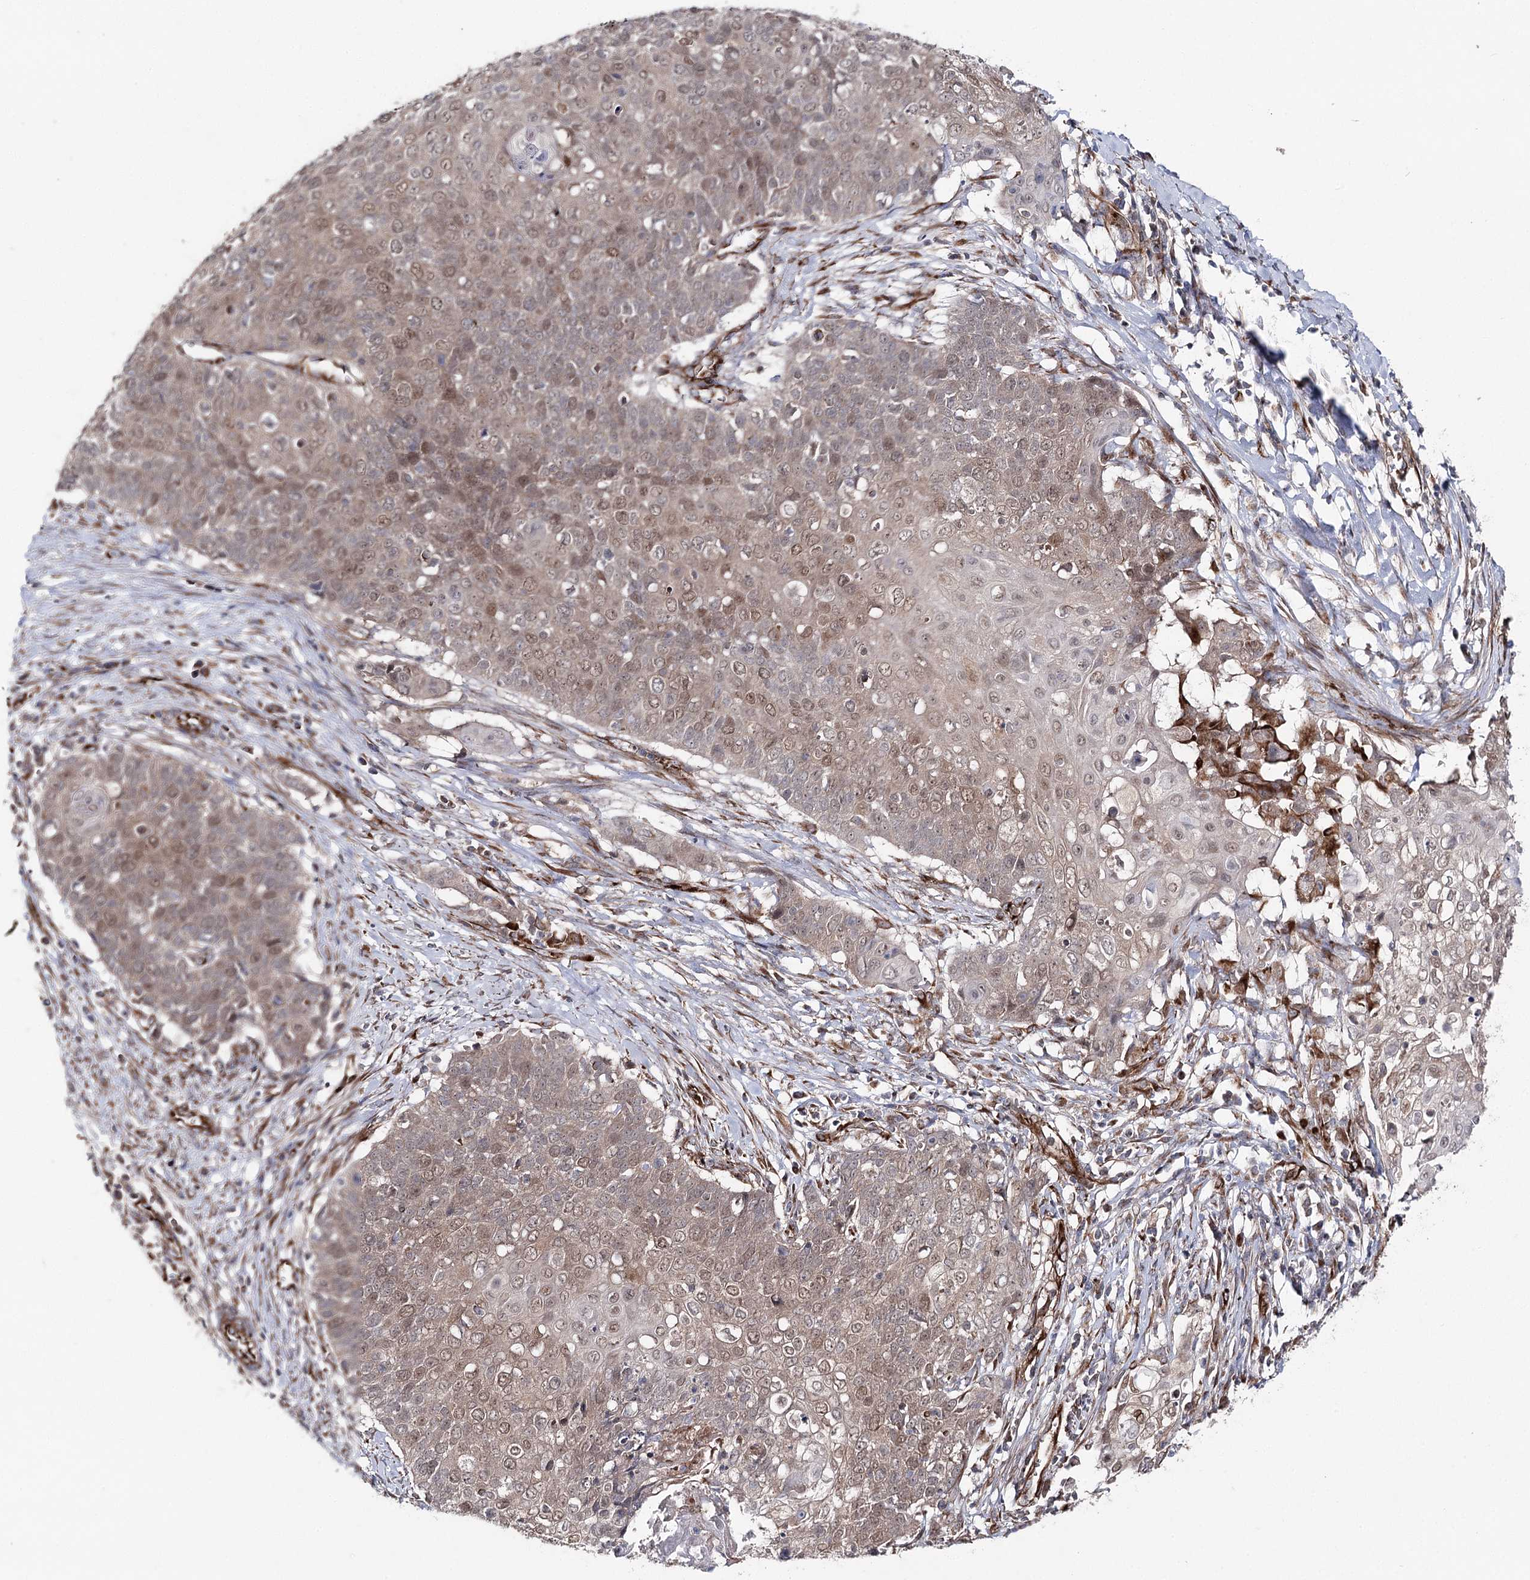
{"staining": {"intensity": "moderate", "quantity": ">75%", "location": "nuclear"}, "tissue": "cervical cancer", "cell_type": "Tumor cells", "image_type": "cancer", "snomed": [{"axis": "morphology", "description": "Squamous cell carcinoma, NOS"}, {"axis": "topography", "description": "Cervix"}], "caption": "Protein staining exhibits moderate nuclear expression in approximately >75% of tumor cells in cervical squamous cell carcinoma.", "gene": "MIB1", "patient": {"sex": "female", "age": 39}}